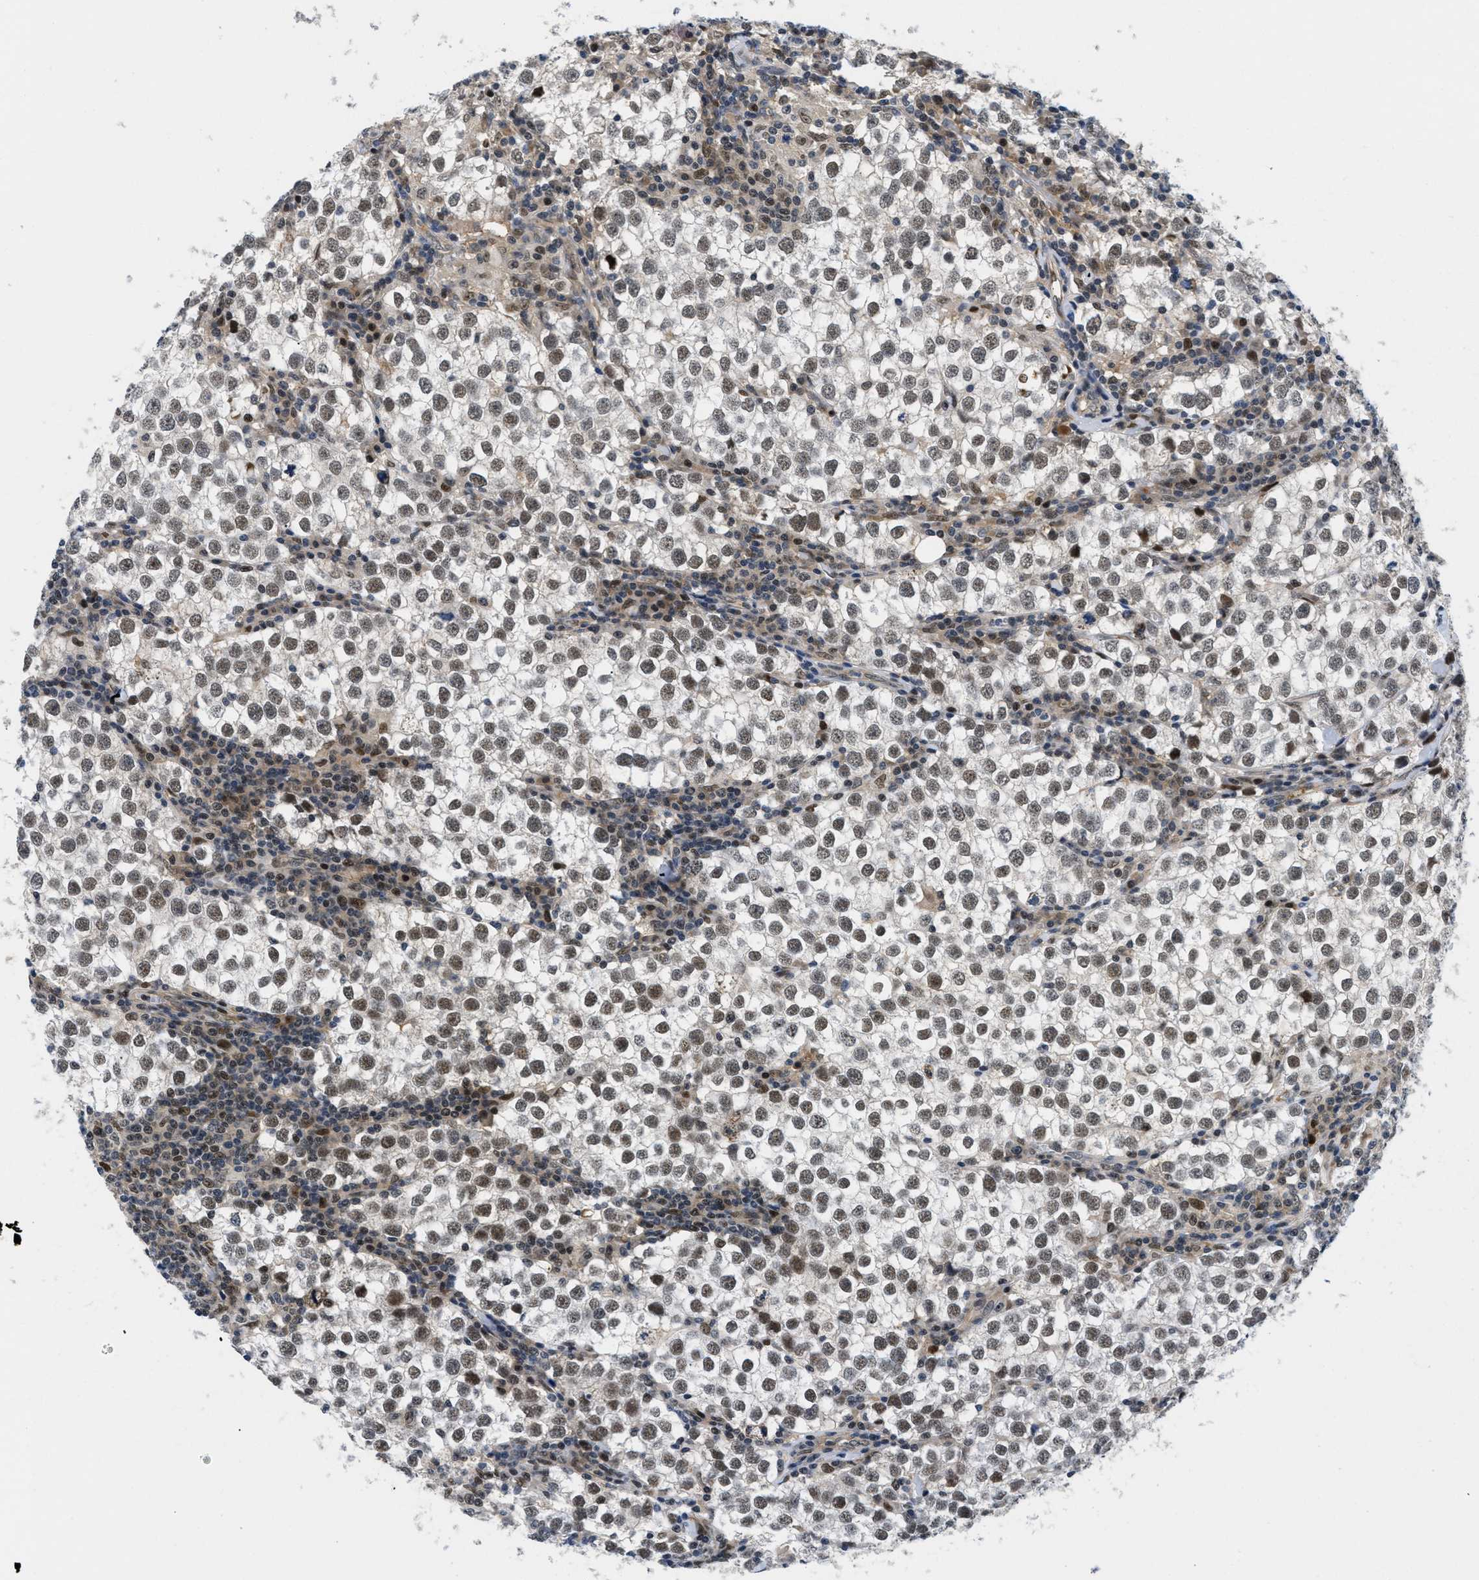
{"staining": {"intensity": "moderate", "quantity": ">75%", "location": "nuclear"}, "tissue": "testis cancer", "cell_type": "Tumor cells", "image_type": "cancer", "snomed": [{"axis": "morphology", "description": "Seminoma, NOS"}, {"axis": "morphology", "description": "Carcinoma, Embryonal, NOS"}, {"axis": "topography", "description": "Testis"}], "caption": "Moderate nuclear protein expression is appreciated in about >75% of tumor cells in embryonal carcinoma (testis). (DAB = brown stain, brightfield microscopy at high magnification).", "gene": "SLC29A2", "patient": {"sex": "male", "age": 36}}